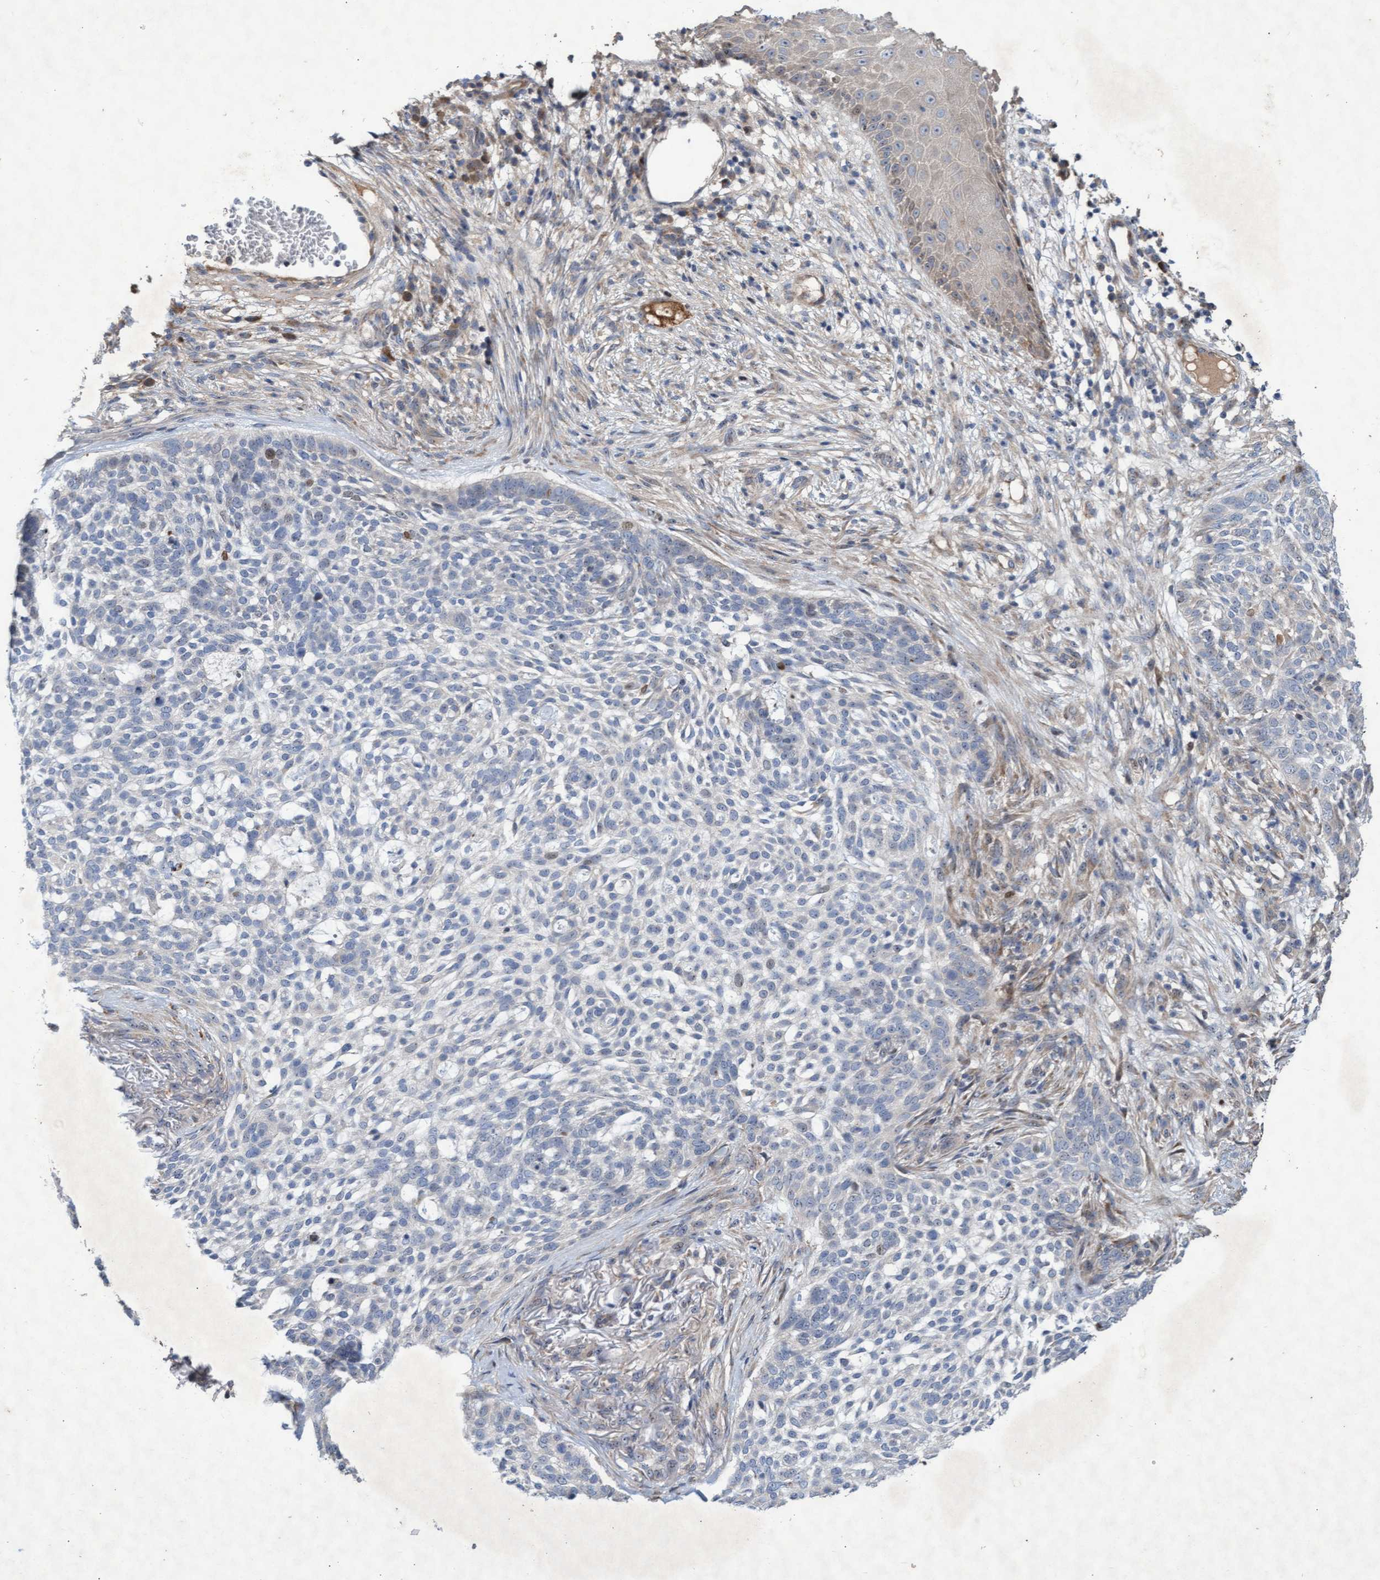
{"staining": {"intensity": "negative", "quantity": "none", "location": "none"}, "tissue": "skin cancer", "cell_type": "Tumor cells", "image_type": "cancer", "snomed": [{"axis": "morphology", "description": "Basal cell carcinoma"}, {"axis": "topography", "description": "Skin"}], "caption": "Immunohistochemical staining of human skin cancer (basal cell carcinoma) shows no significant expression in tumor cells.", "gene": "ABCF2", "patient": {"sex": "female", "age": 64}}